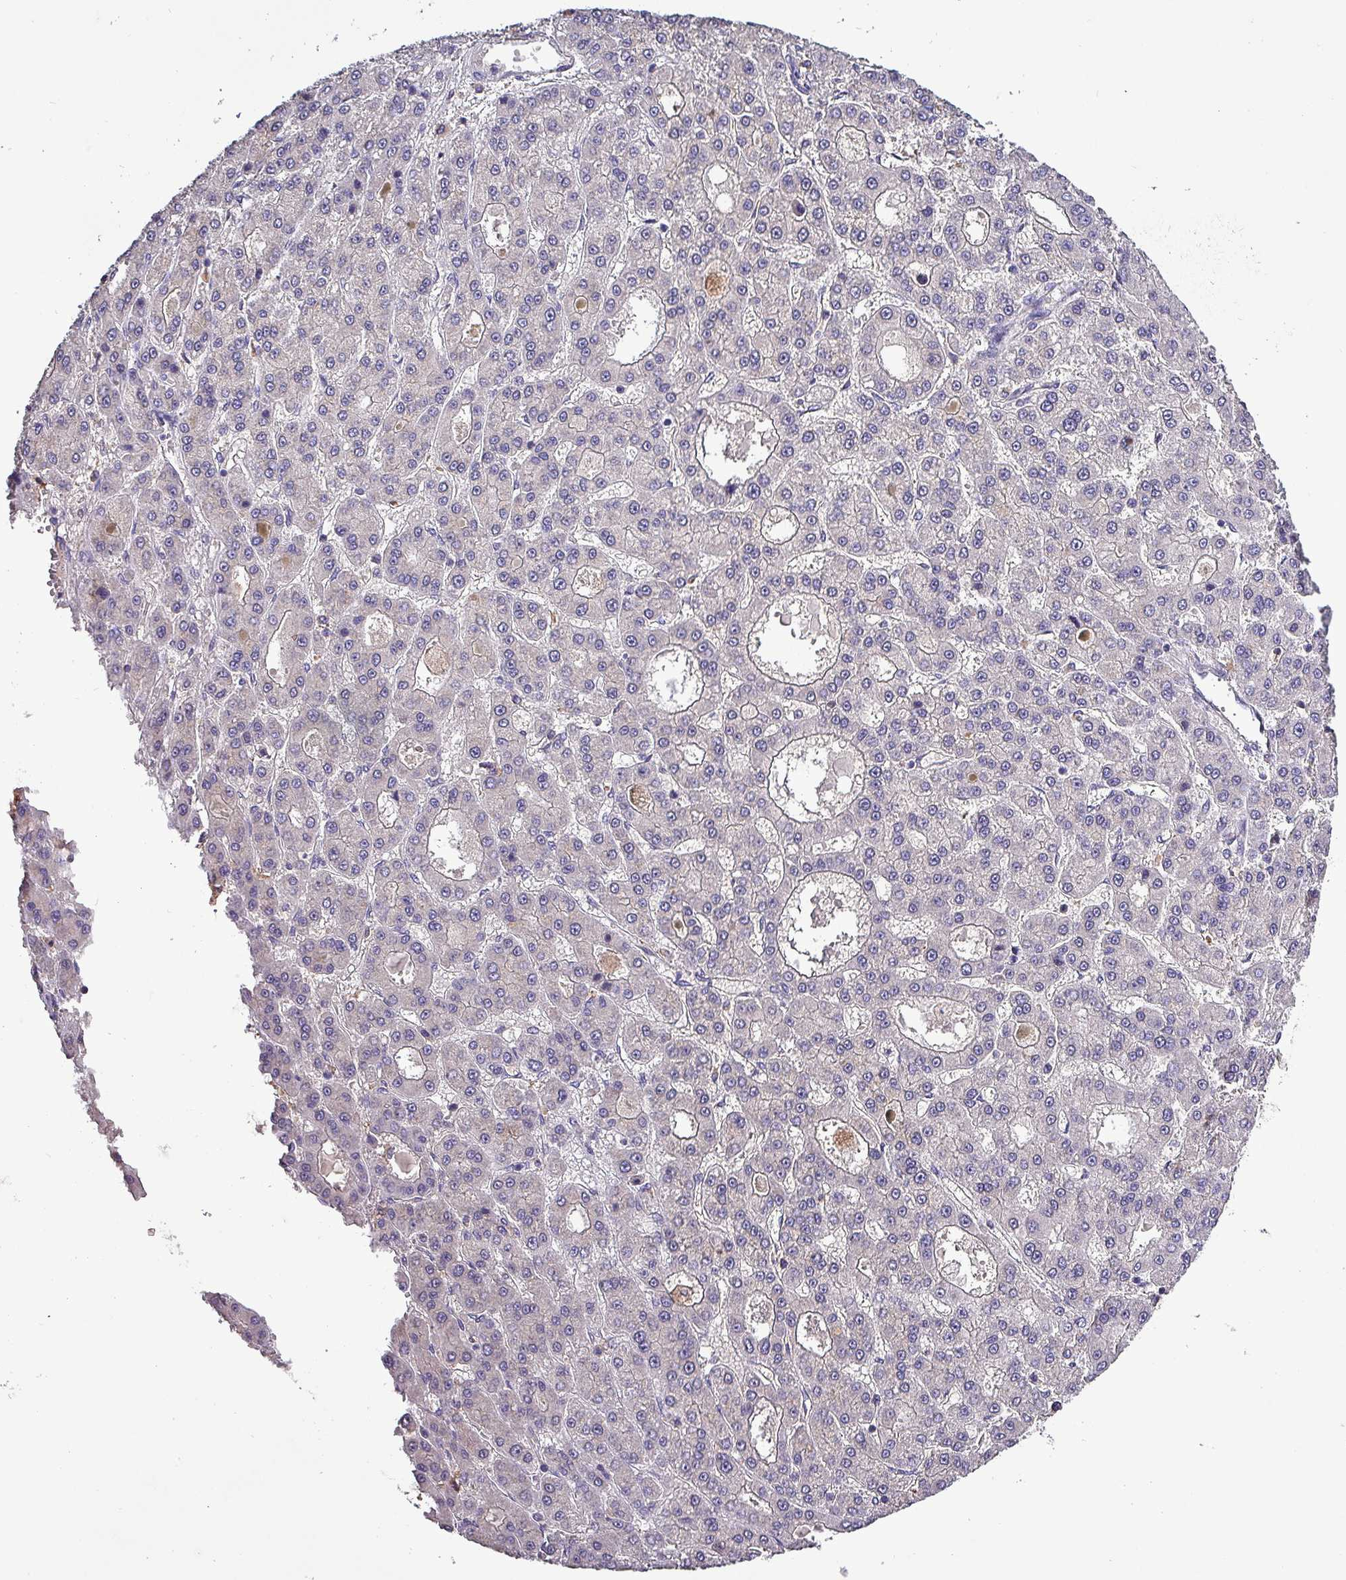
{"staining": {"intensity": "negative", "quantity": "none", "location": "none"}, "tissue": "liver cancer", "cell_type": "Tumor cells", "image_type": "cancer", "snomed": [{"axis": "morphology", "description": "Carcinoma, Hepatocellular, NOS"}, {"axis": "topography", "description": "Liver"}], "caption": "Immunohistochemistry (IHC) of hepatocellular carcinoma (liver) exhibits no expression in tumor cells.", "gene": "HTRA4", "patient": {"sex": "male", "age": 70}}